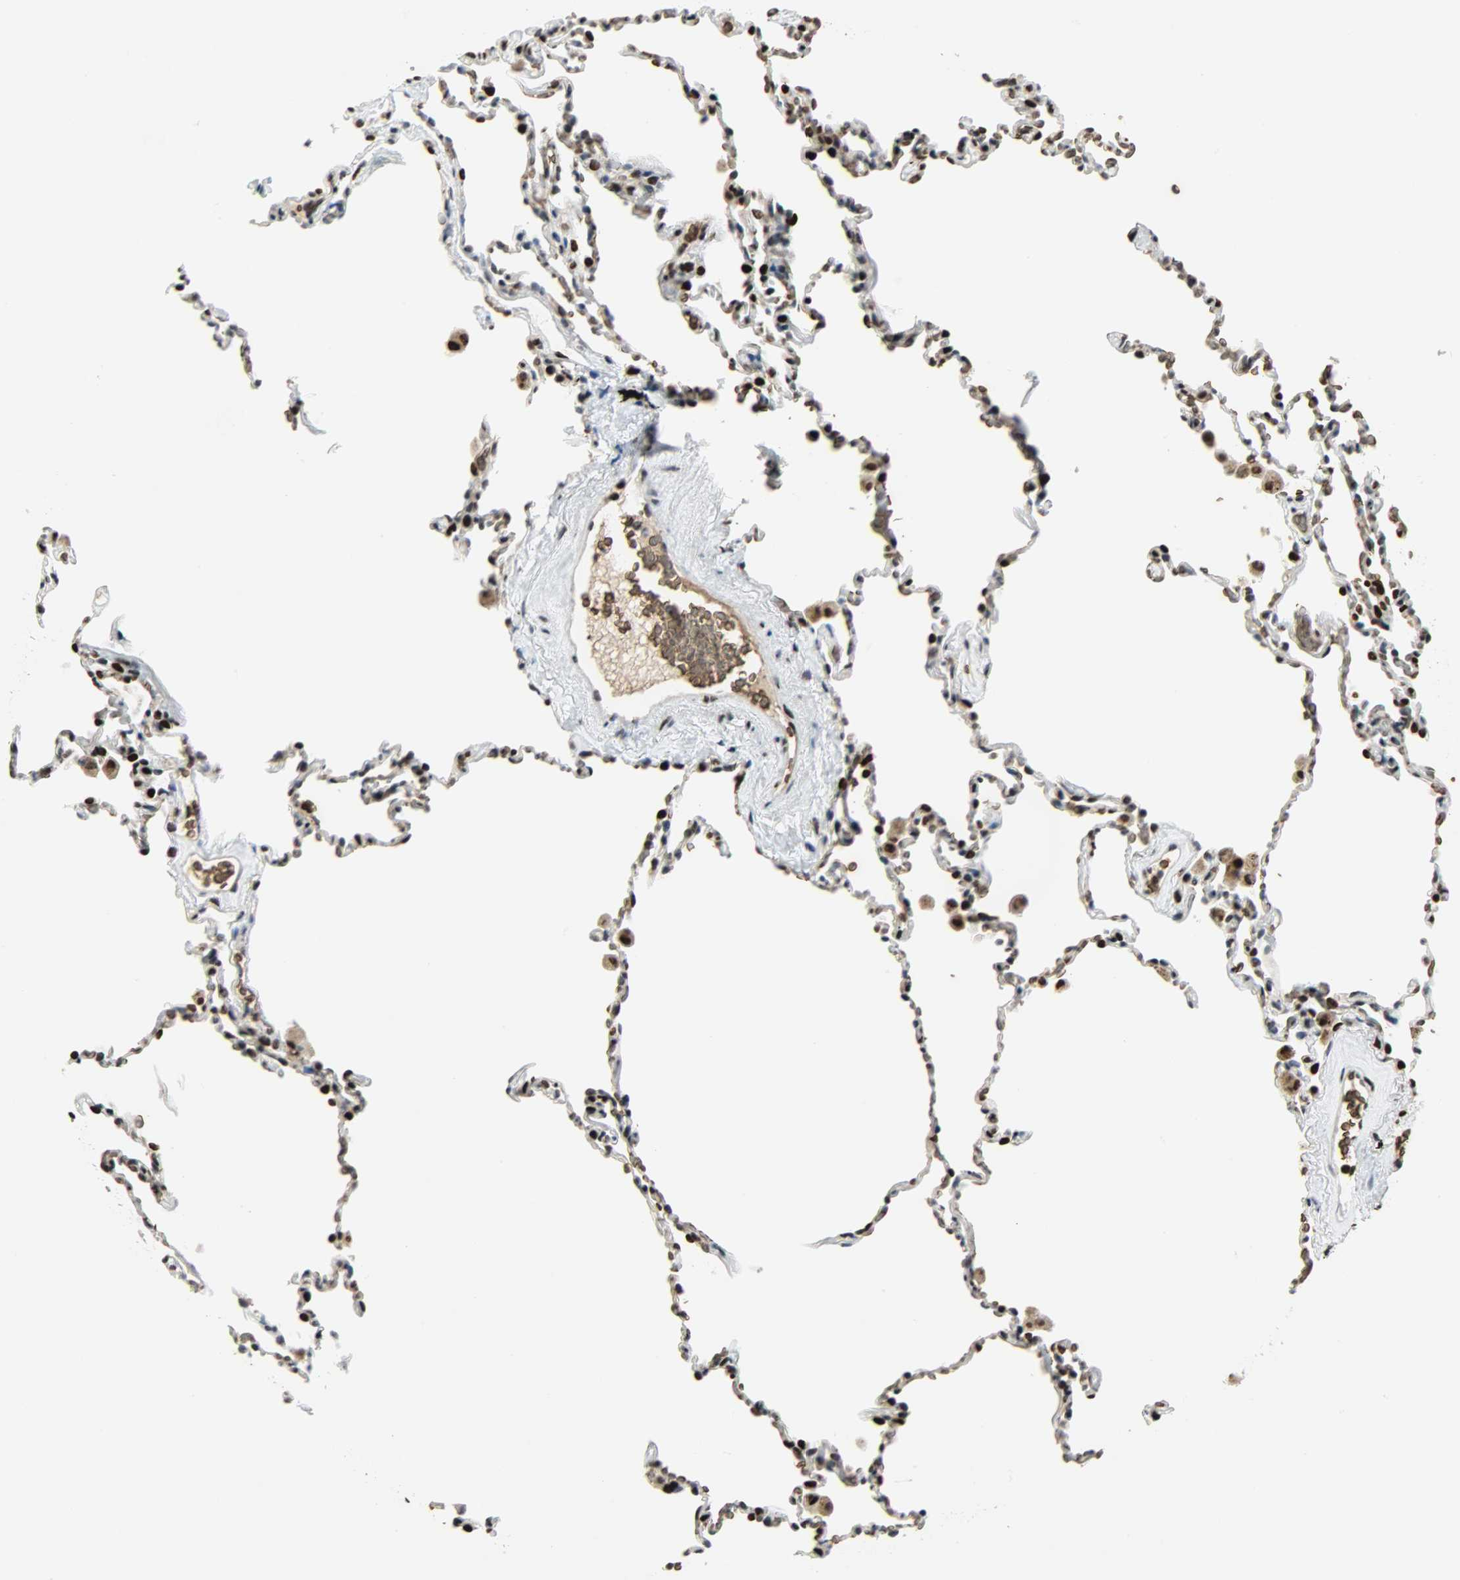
{"staining": {"intensity": "strong", "quantity": ">75%", "location": "cytoplasmic/membranous,nuclear"}, "tissue": "lung", "cell_type": "Alveolar cells", "image_type": "normal", "snomed": [{"axis": "morphology", "description": "Normal tissue, NOS"}, {"axis": "morphology", "description": "Soft tissue tumor metastatic"}, {"axis": "topography", "description": "Lung"}], "caption": "Strong cytoplasmic/membranous,nuclear expression is present in about >75% of alveolar cells in benign lung.", "gene": "SNAI1", "patient": {"sex": "male", "age": 59}}